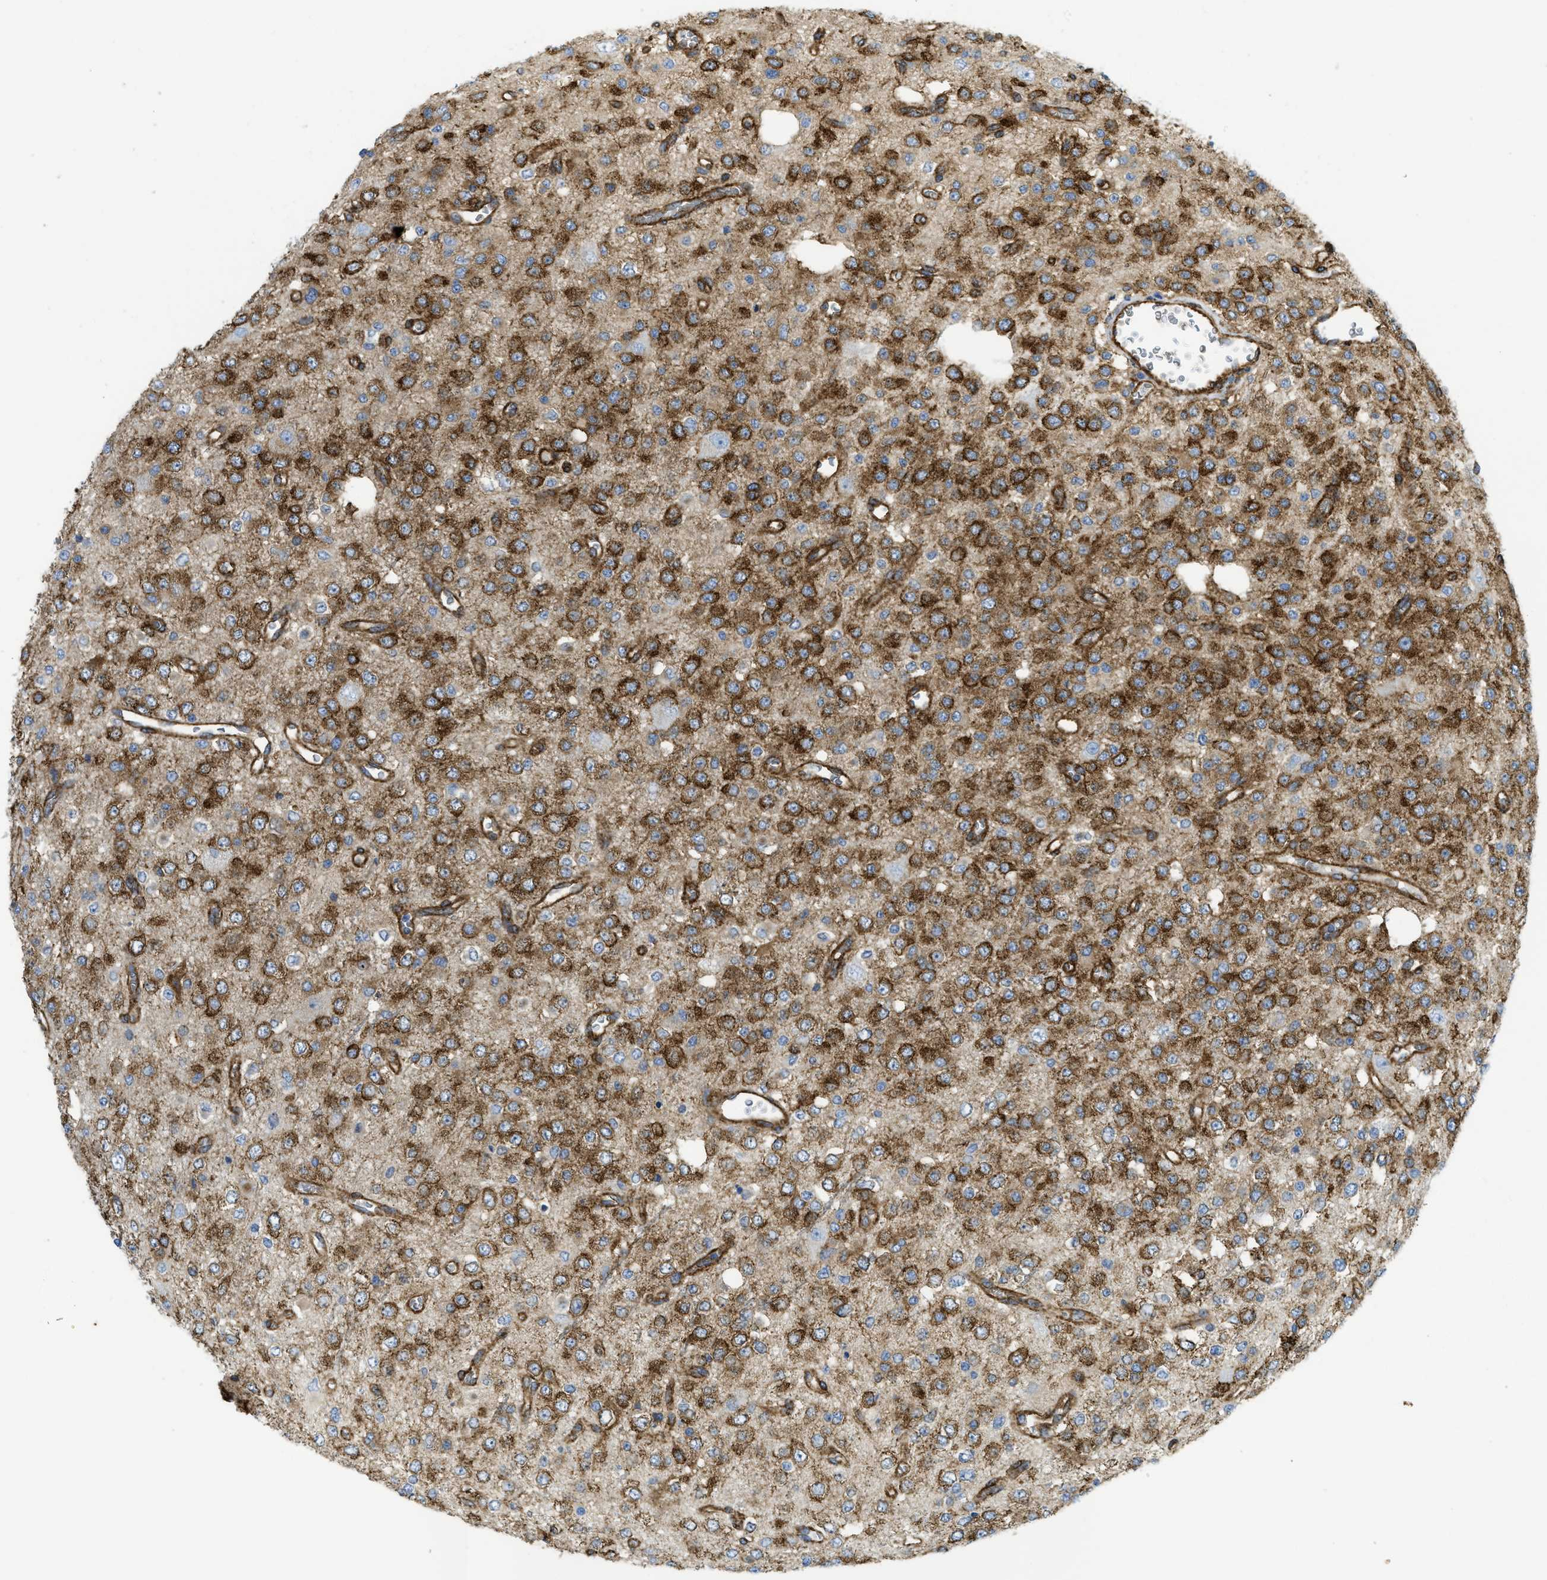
{"staining": {"intensity": "moderate", "quantity": ">75%", "location": "cytoplasmic/membranous"}, "tissue": "glioma", "cell_type": "Tumor cells", "image_type": "cancer", "snomed": [{"axis": "morphology", "description": "Glioma, malignant, Low grade"}, {"axis": "topography", "description": "Brain"}], "caption": "IHC (DAB (3,3'-diaminobenzidine)) staining of low-grade glioma (malignant) demonstrates moderate cytoplasmic/membranous protein positivity in about >75% of tumor cells. (DAB IHC with brightfield microscopy, high magnification).", "gene": "HIP1", "patient": {"sex": "male", "age": 38}}